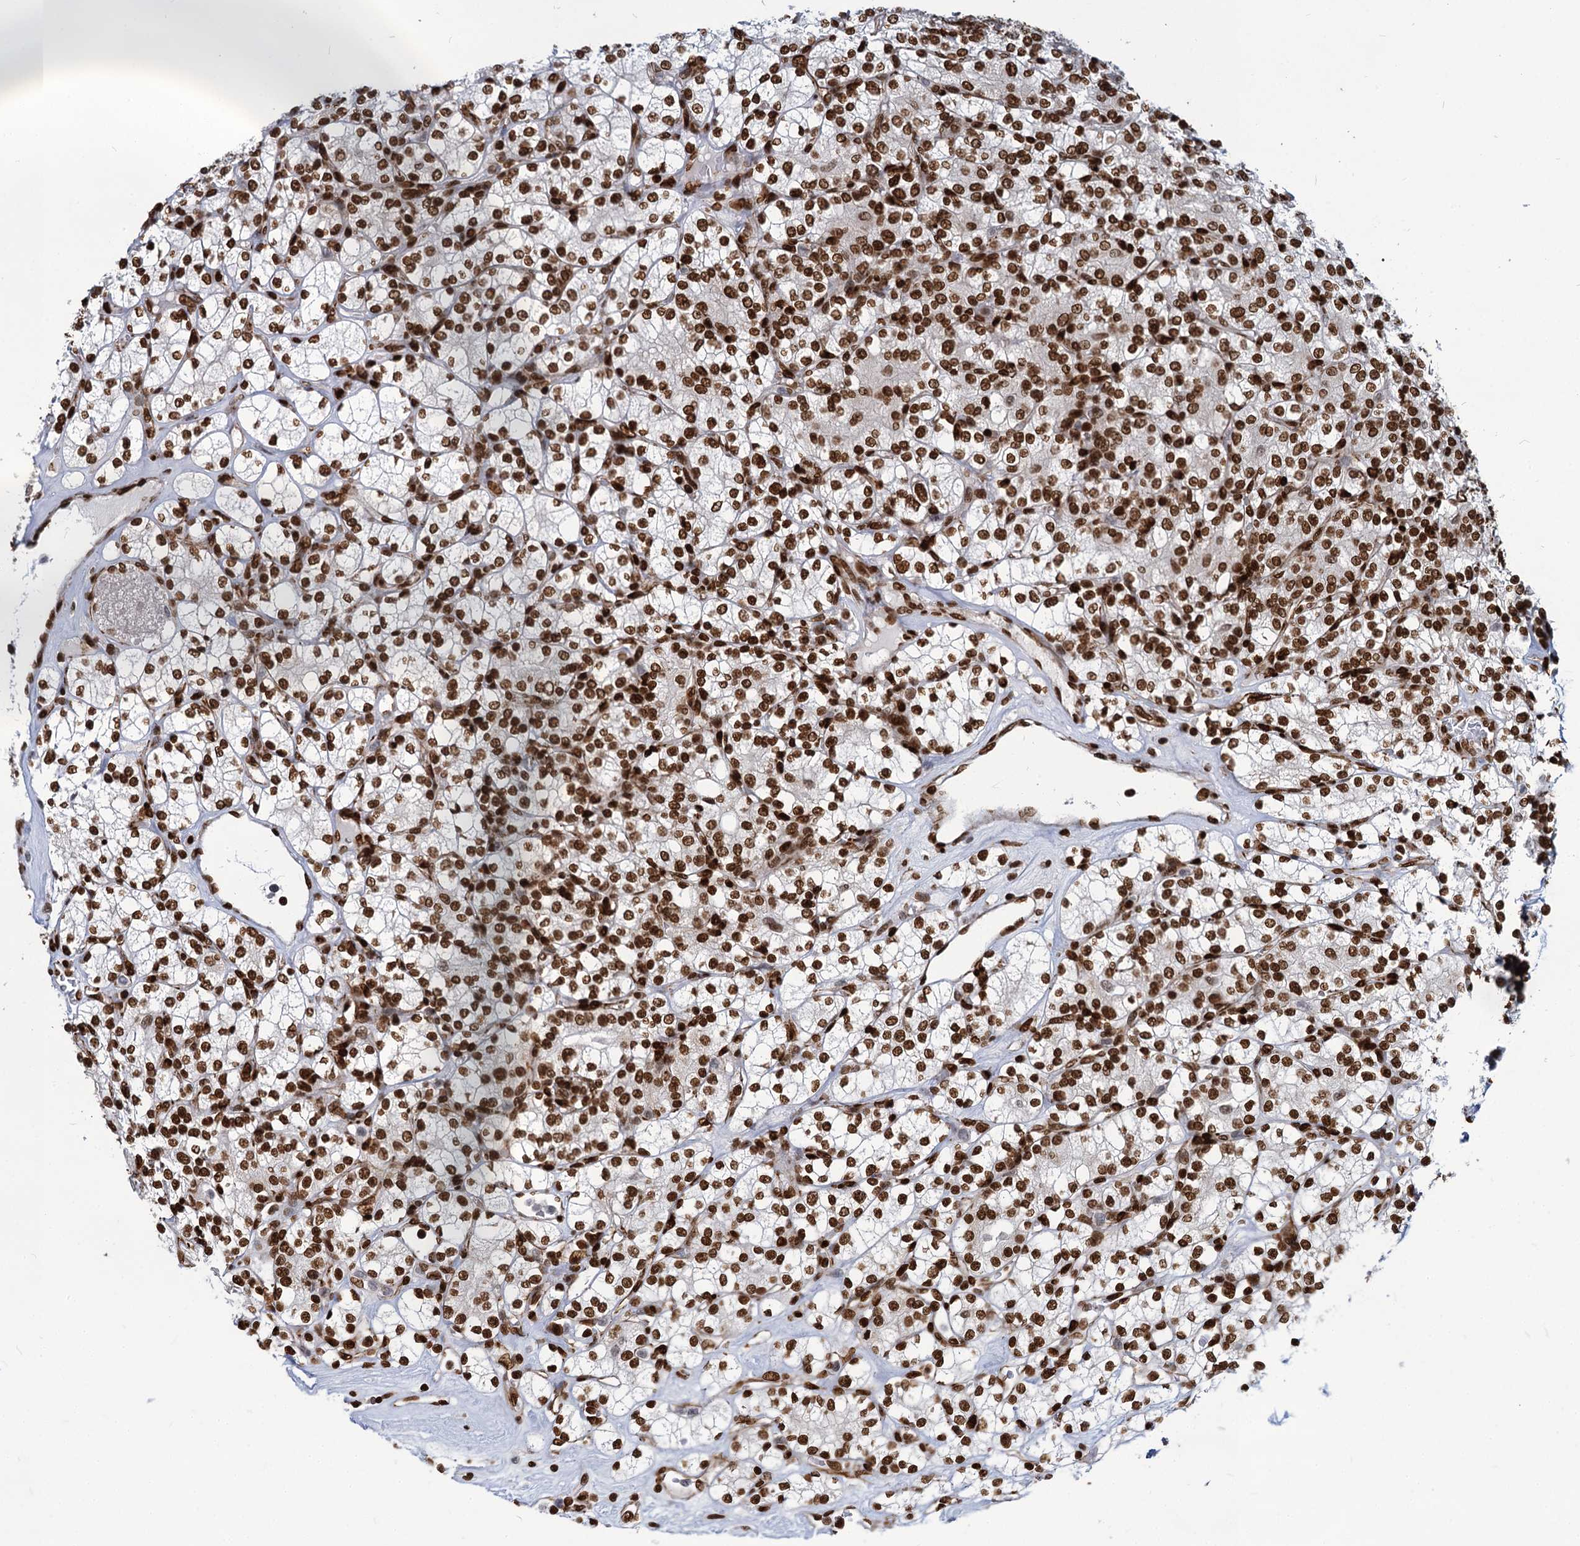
{"staining": {"intensity": "strong", "quantity": ">75%", "location": "nuclear"}, "tissue": "renal cancer", "cell_type": "Tumor cells", "image_type": "cancer", "snomed": [{"axis": "morphology", "description": "Adenocarcinoma, NOS"}, {"axis": "topography", "description": "Kidney"}], "caption": "Human renal cancer stained with a protein marker exhibits strong staining in tumor cells.", "gene": "MECP2", "patient": {"sex": "male", "age": 77}}